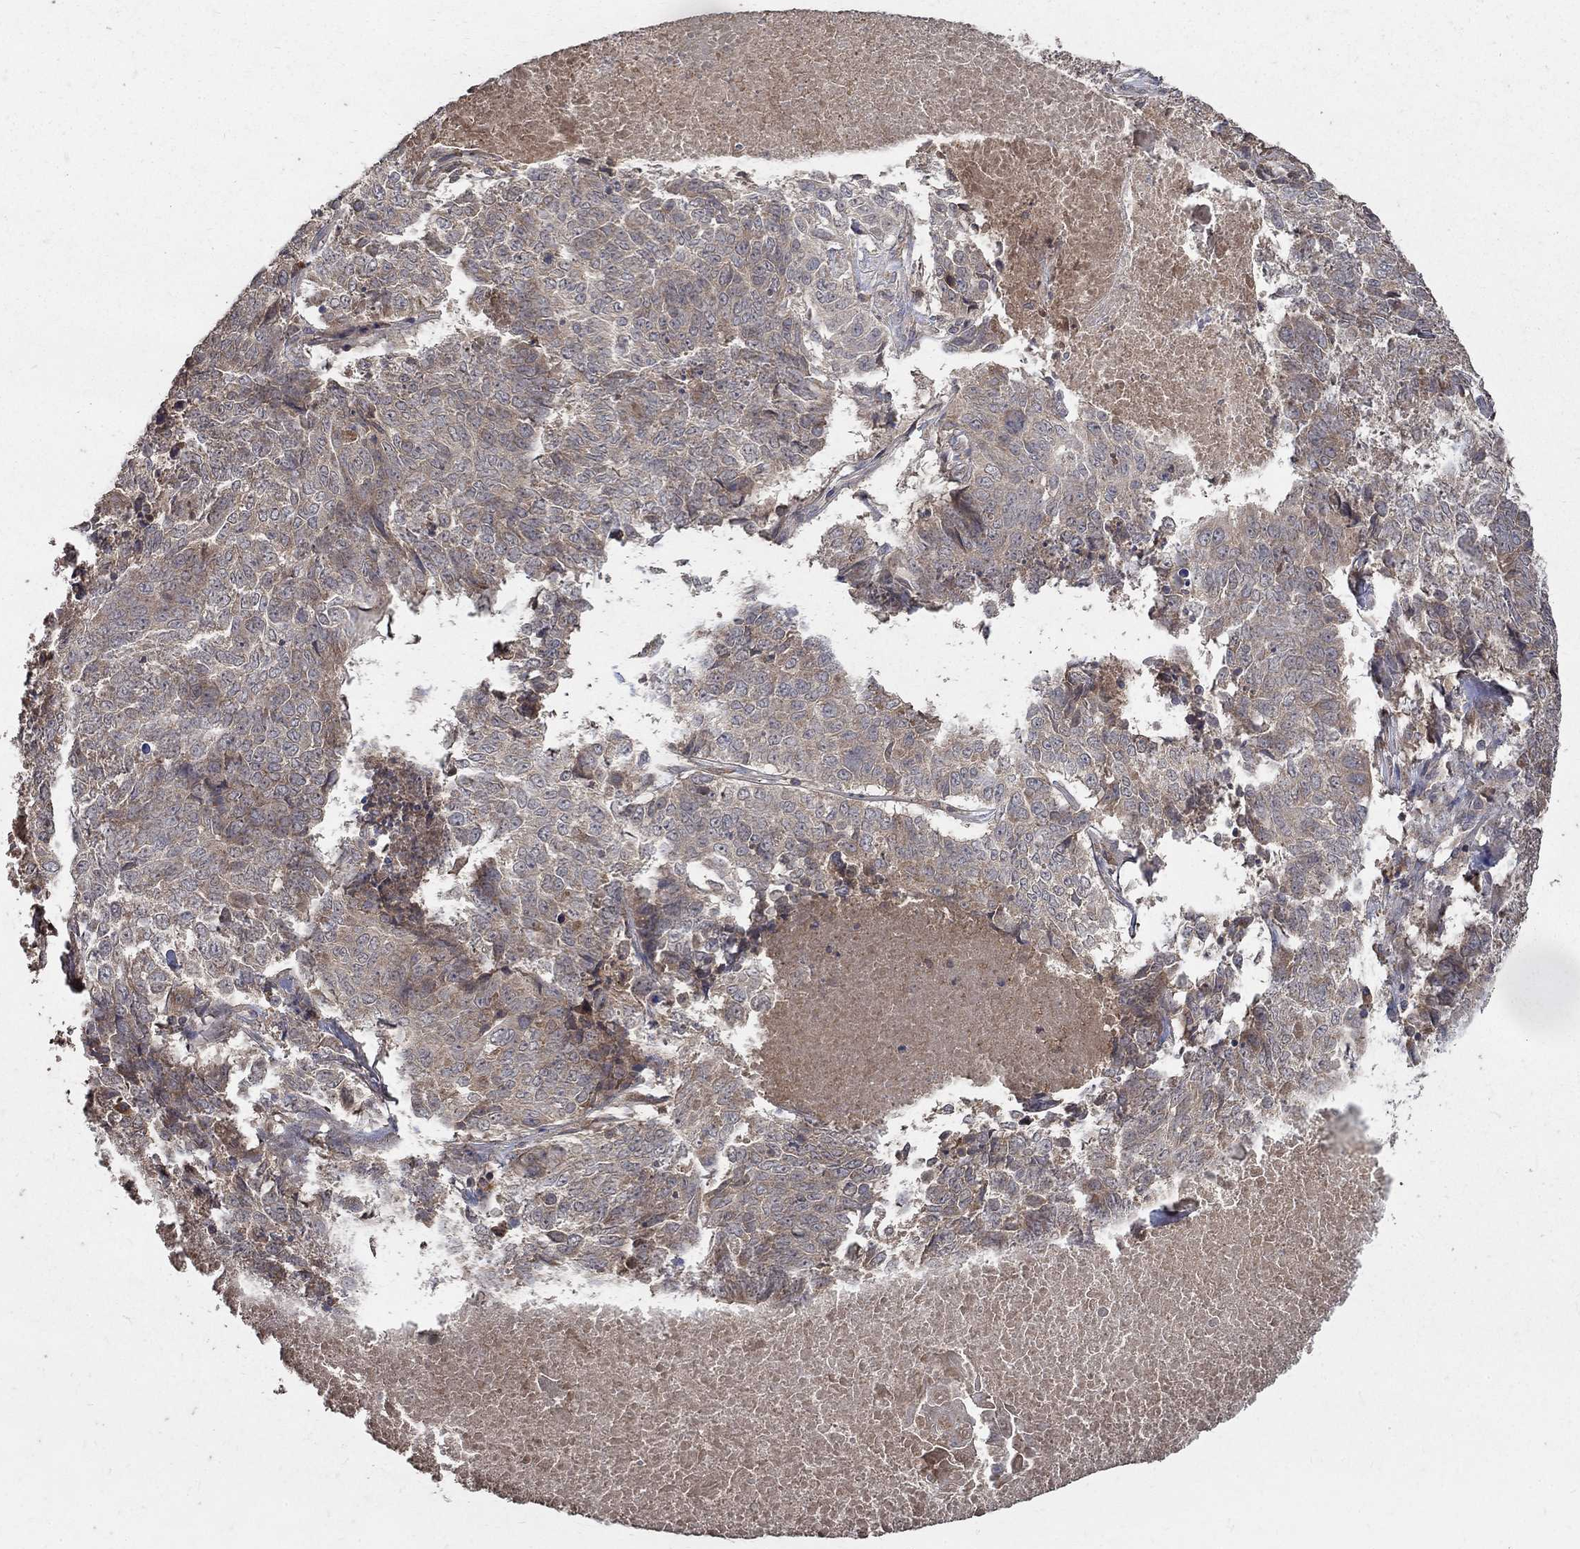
{"staining": {"intensity": "weak", "quantity": "25%-75%", "location": "cytoplasmic/membranous"}, "tissue": "lung cancer", "cell_type": "Tumor cells", "image_type": "cancer", "snomed": [{"axis": "morphology", "description": "Squamous cell carcinoma, NOS"}, {"axis": "topography", "description": "Lung"}], "caption": "Immunohistochemical staining of lung cancer demonstrates low levels of weak cytoplasmic/membranous staining in approximately 25%-75% of tumor cells.", "gene": "C17orf75", "patient": {"sex": "male", "age": 64}}